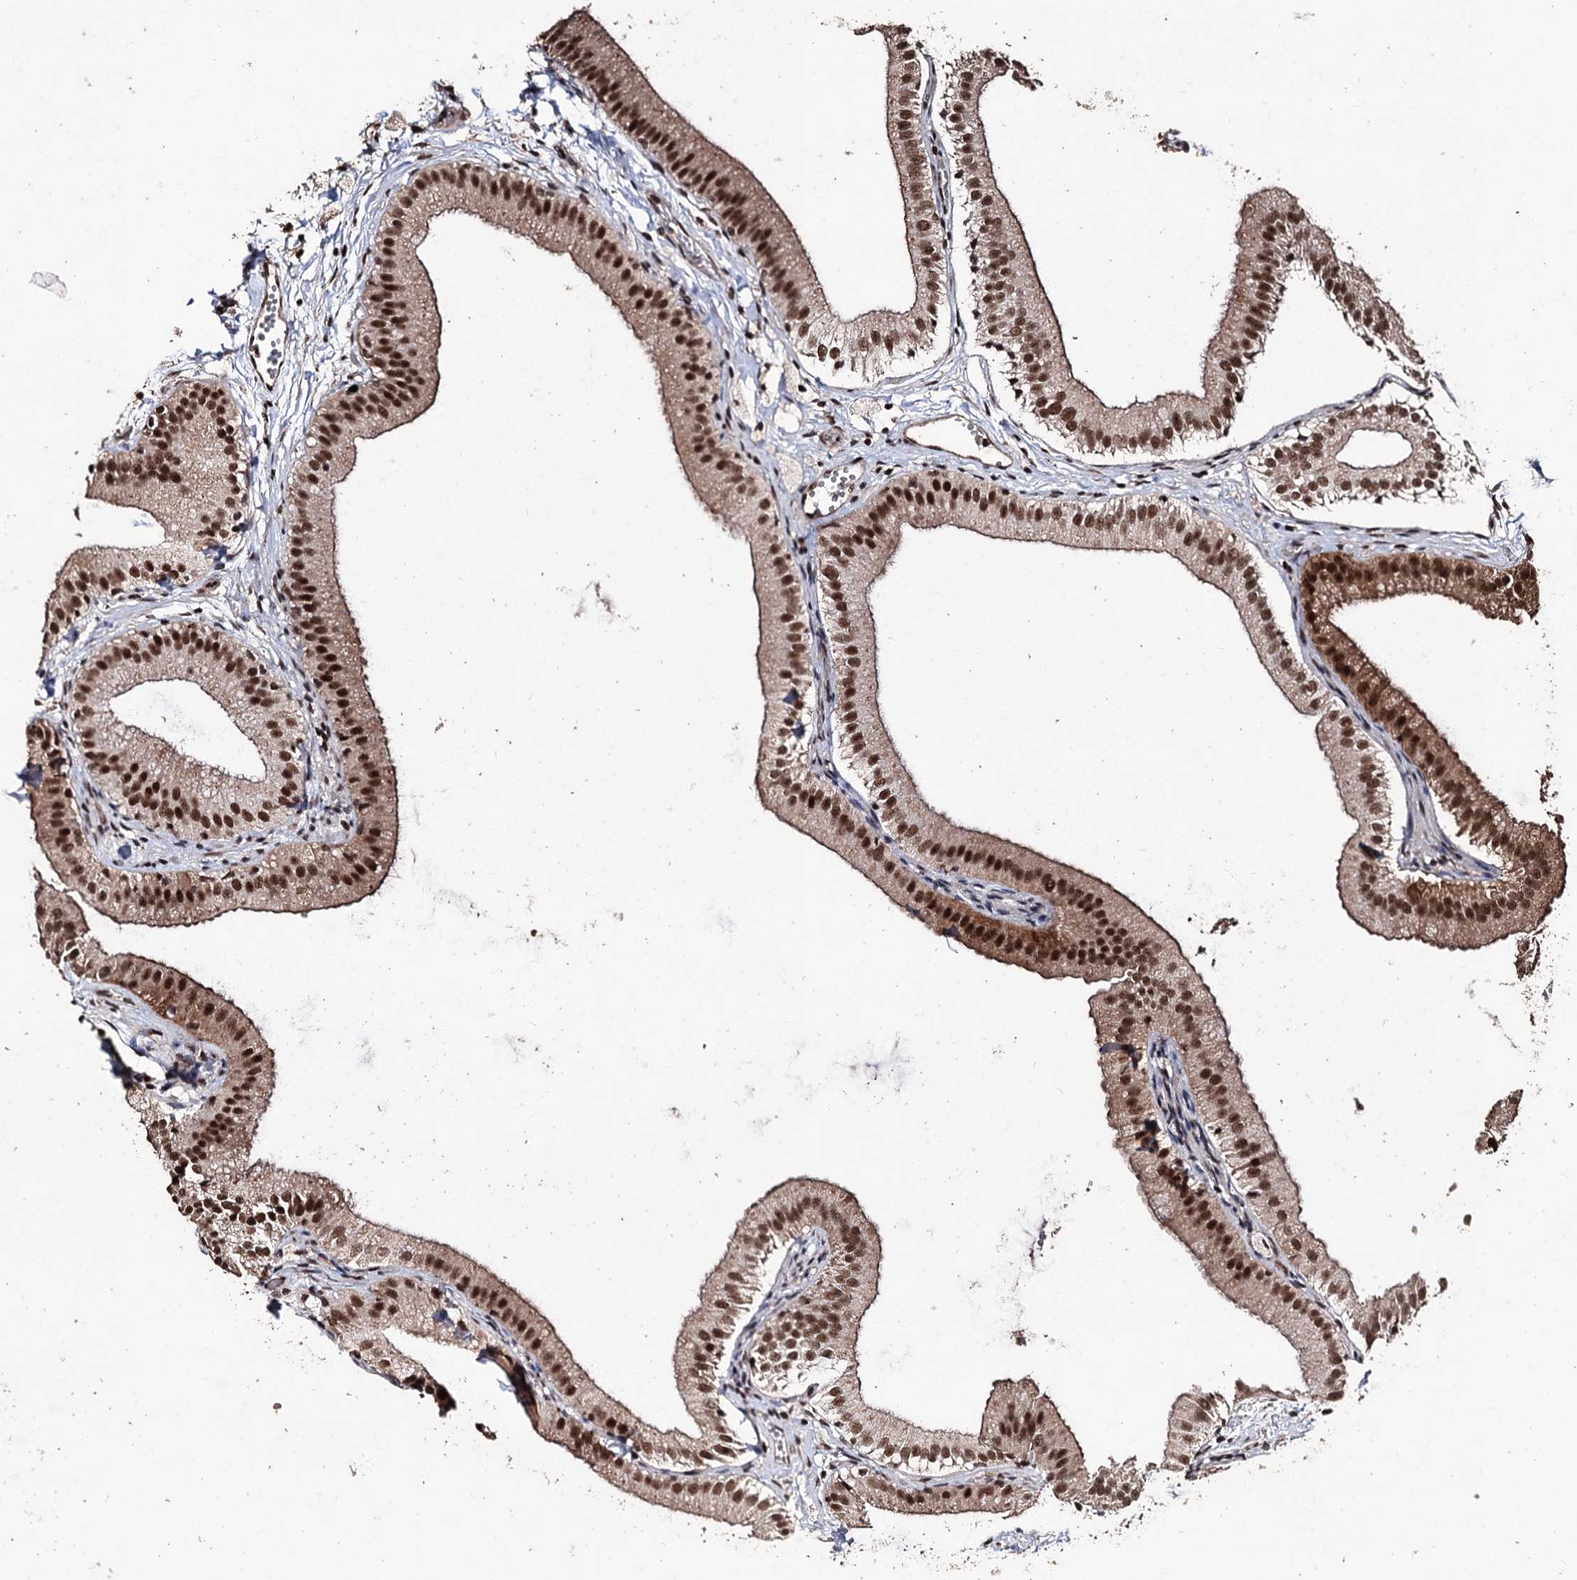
{"staining": {"intensity": "strong", "quantity": ">75%", "location": "nuclear"}, "tissue": "gallbladder", "cell_type": "Glandular cells", "image_type": "normal", "snomed": [{"axis": "morphology", "description": "Normal tissue, NOS"}, {"axis": "topography", "description": "Gallbladder"}], "caption": "Immunohistochemical staining of unremarkable gallbladder shows >75% levels of strong nuclear protein staining in about >75% of glandular cells.", "gene": "U2SURP", "patient": {"sex": "male", "age": 55}}